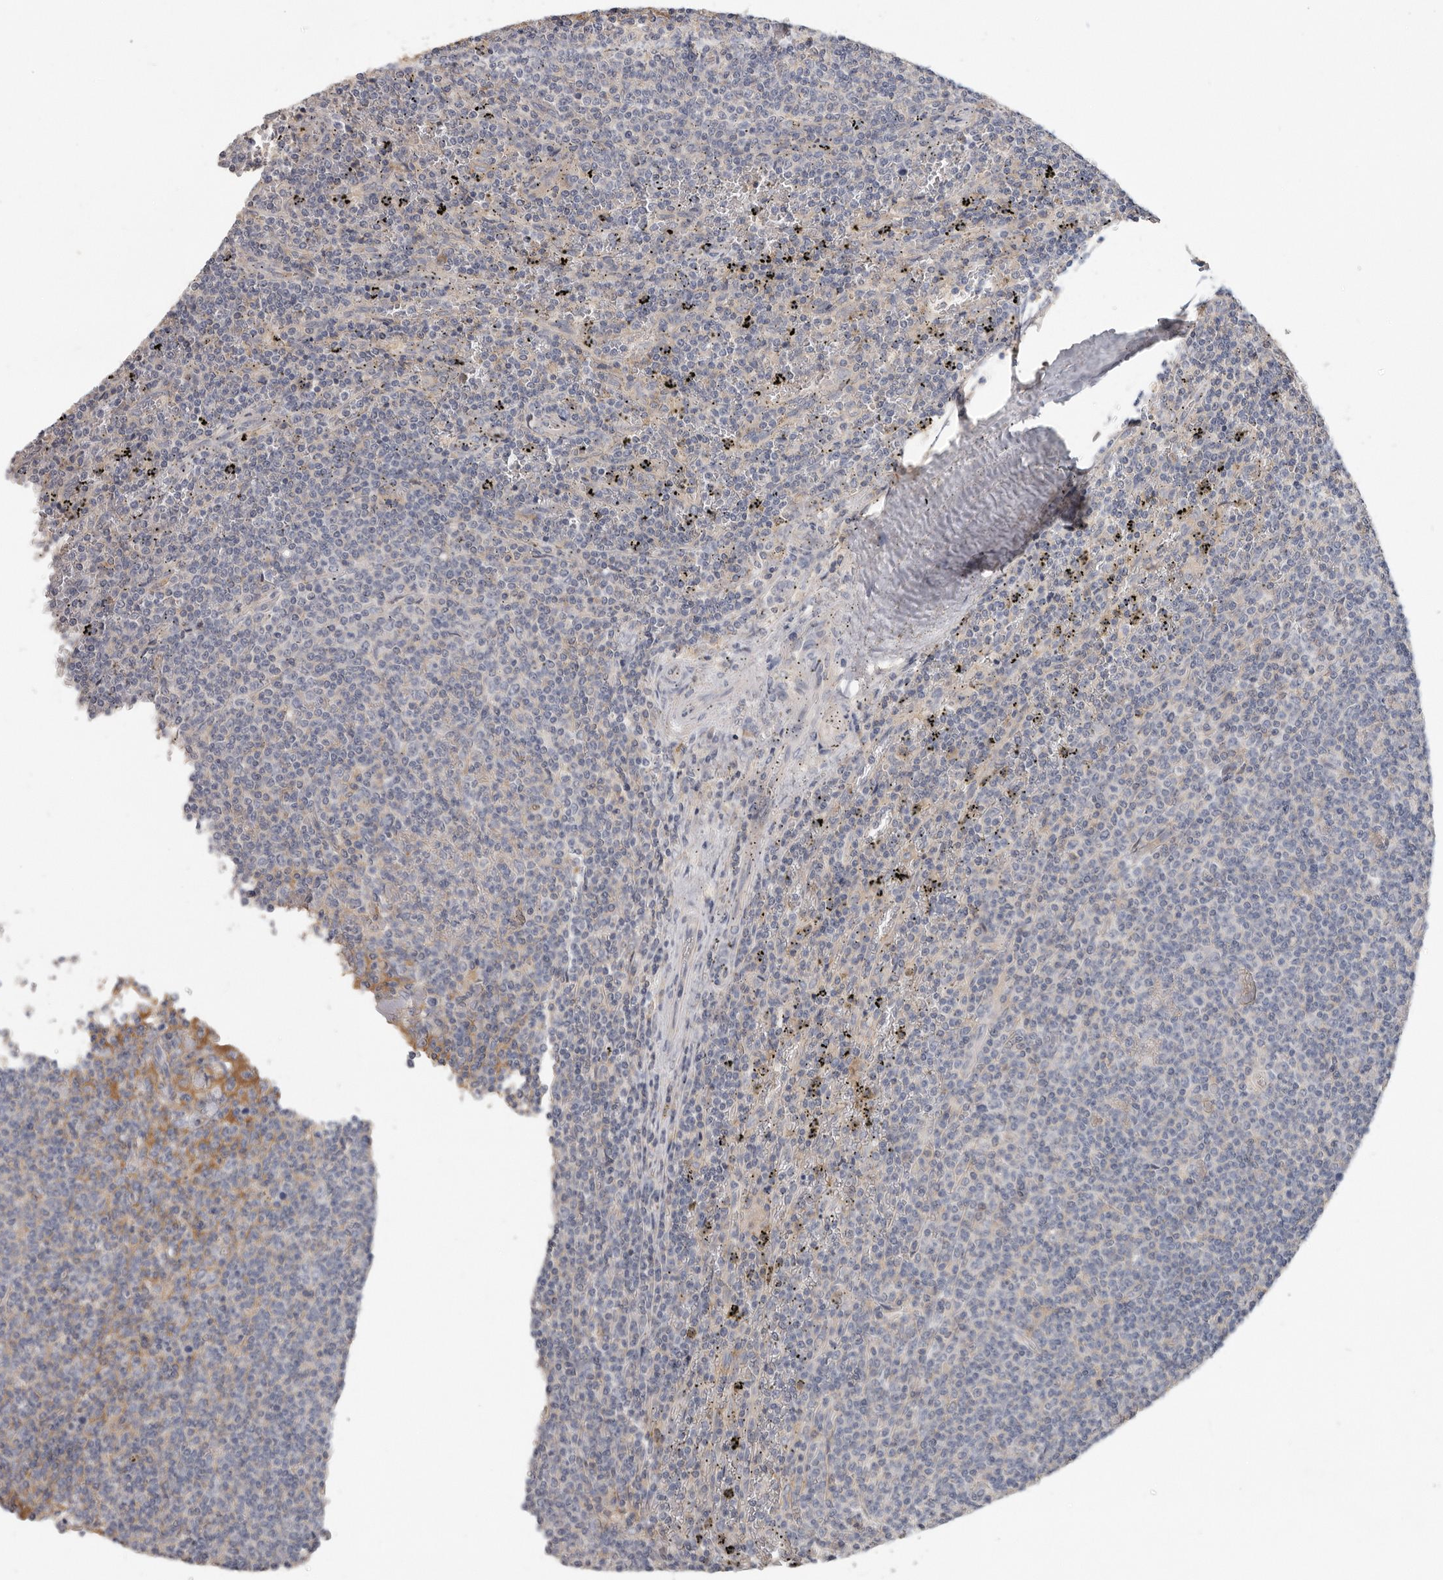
{"staining": {"intensity": "negative", "quantity": "none", "location": "none"}, "tissue": "lymphoma", "cell_type": "Tumor cells", "image_type": "cancer", "snomed": [{"axis": "morphology", "description": "Malignant lymphoma, non-Hodgkin's type, Low grade"}, {"axis": "topography", "description": "Spleen"}], "caption": "IHC of low-grade malignant lymphoma, non-Hodgkin's type displays no positivity in tumor cells. Brightfield microscopy of IHC stained with DAB (brown) and hematoxylin (blue), captured at high magnification.", "gene": "WDTC1", "patient": {"sex": "female", "age": 50}}